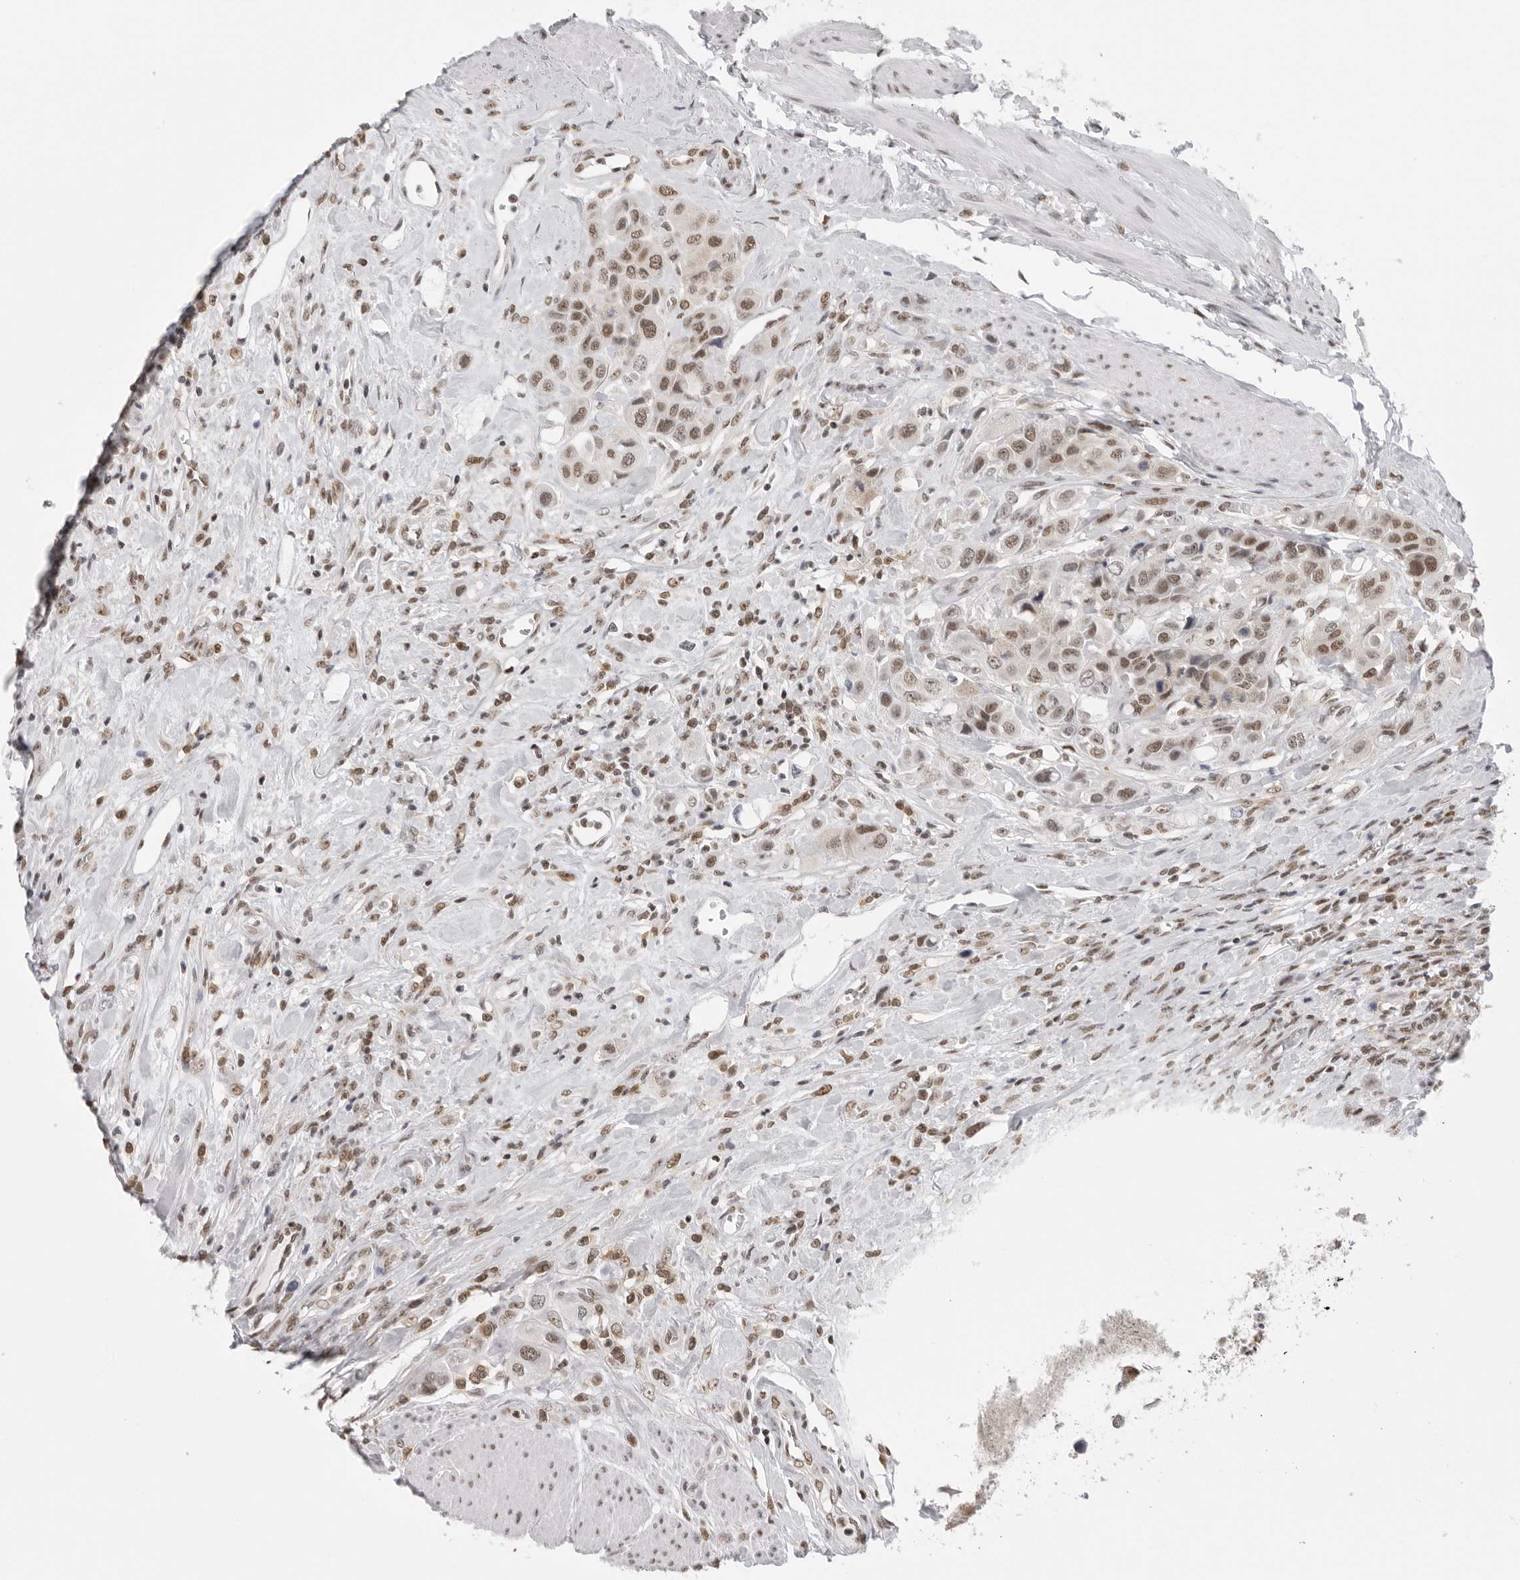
{"staining": {"intensity": "moderate", "quantity": ">75%", "location": "nuclear"}, "tissue": "urothelial cancer", "cell_type": "Tumor cells", "image_type": "cancer", "snomed": [{"axis": "morphology", "description": "Urothelial carcinoma, High grade"}, {"axis": "topography", "description": "Urinary bladder"}], "caption": "There is medium levels of moderate nuclear positivity in tumor cells of urothelial carcinoma (high-grade), as demonstrated by immunohistochemical staining (brown color).", "gene": "RPA2", "patient": {"sex": "male", "age": 50}}